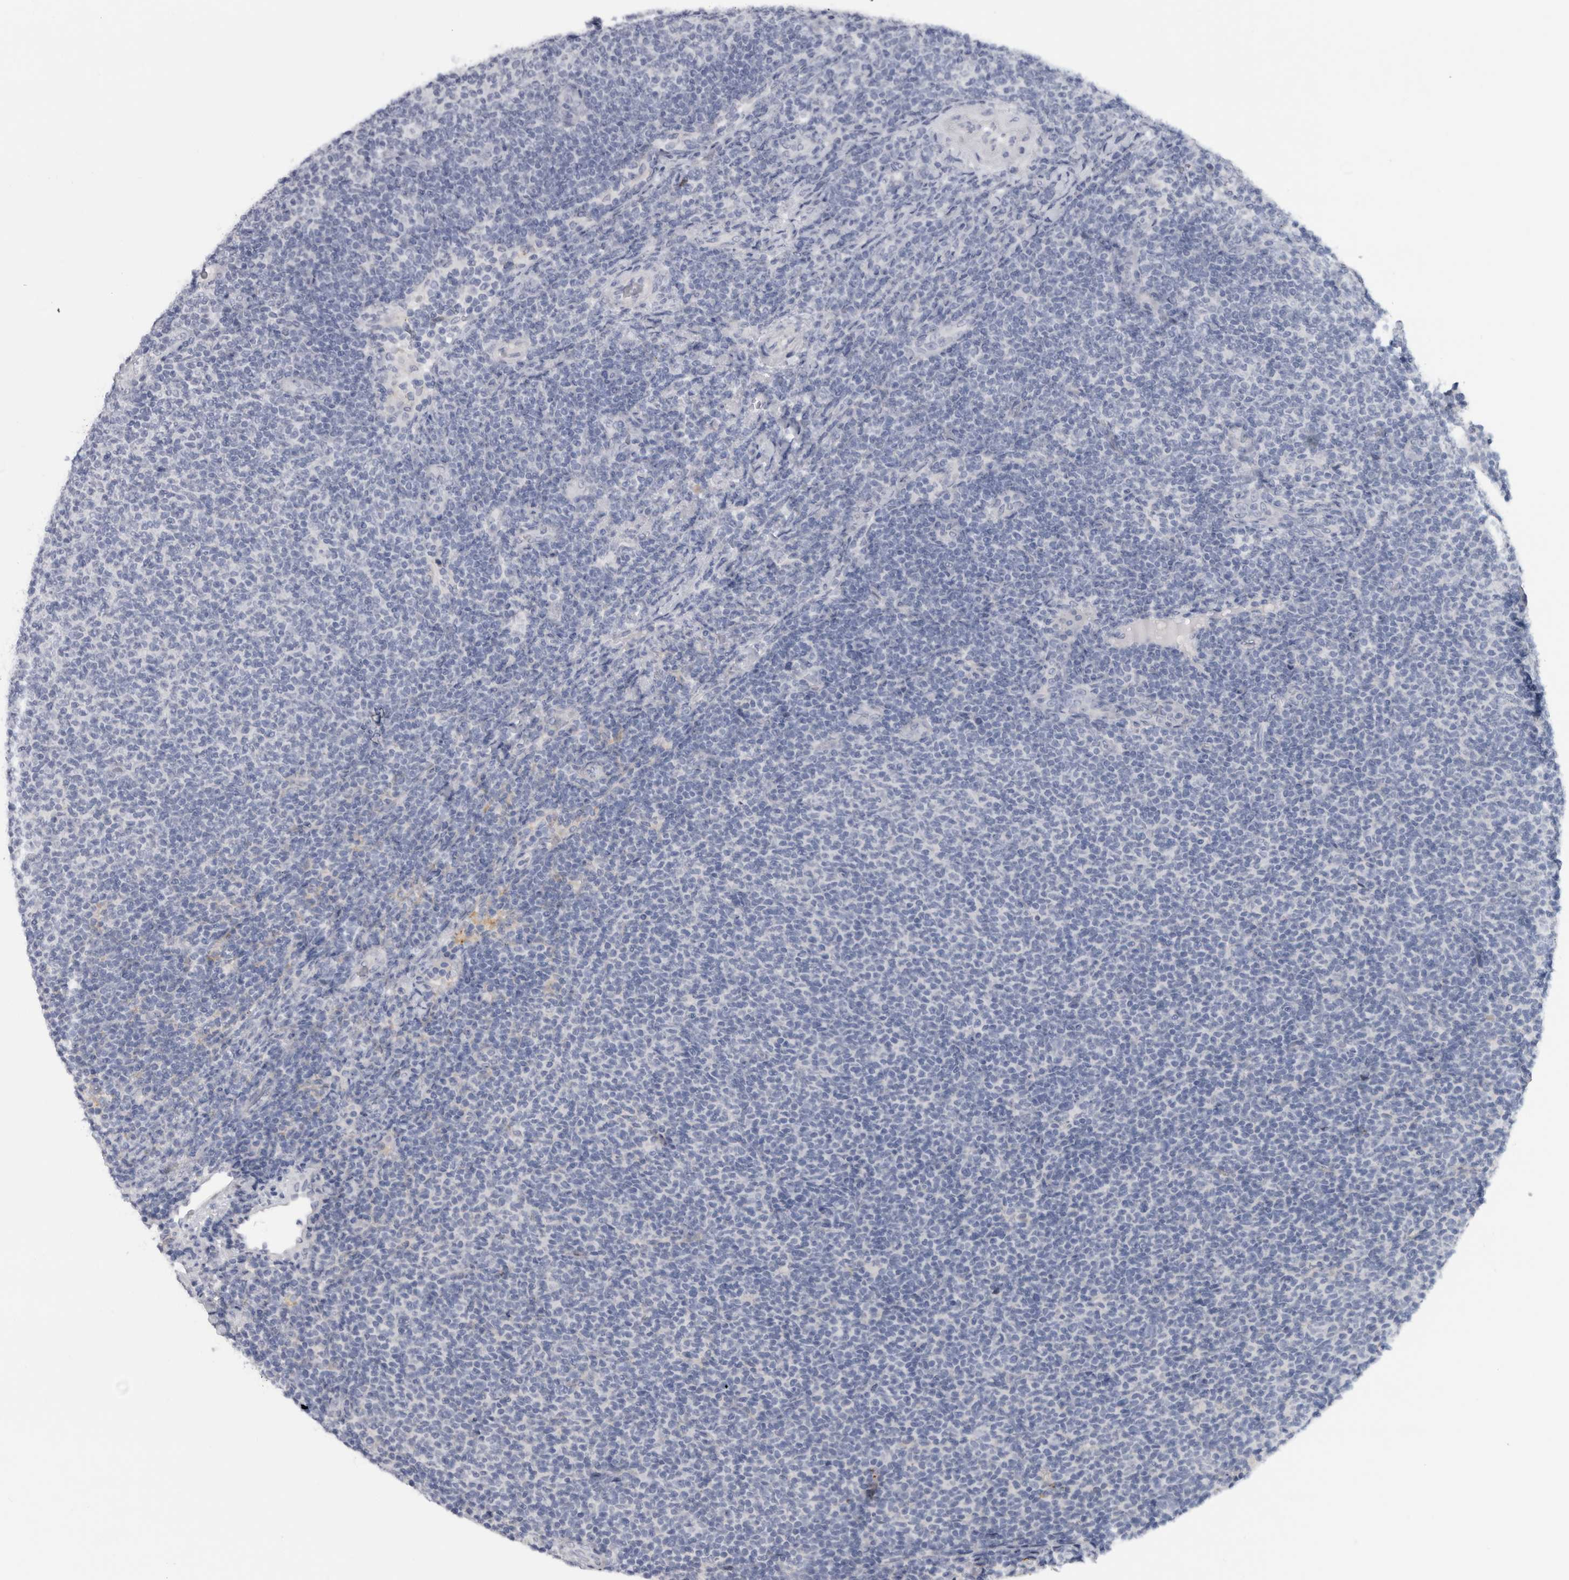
{"staining": {"intensity": "negative", "quantity": "none", "location": "none"}, "tissue": "lymphoma", "cell_type": "Tumor cells", "image_type": "cancer", "snomed": [{"axis": "morphology", "description": "Malignant lymphoma, non-Hodgkin's type, Low grade"}, {"axis": "topography", "description": "Lymph node"}], "caption": "IHC of malignant lymphoma, non-Hodgkin's type (low-grade) shows no staining in tumor cells.", "gene": "DNAJC24", "patient": {"sex": "male", "age": 66}}